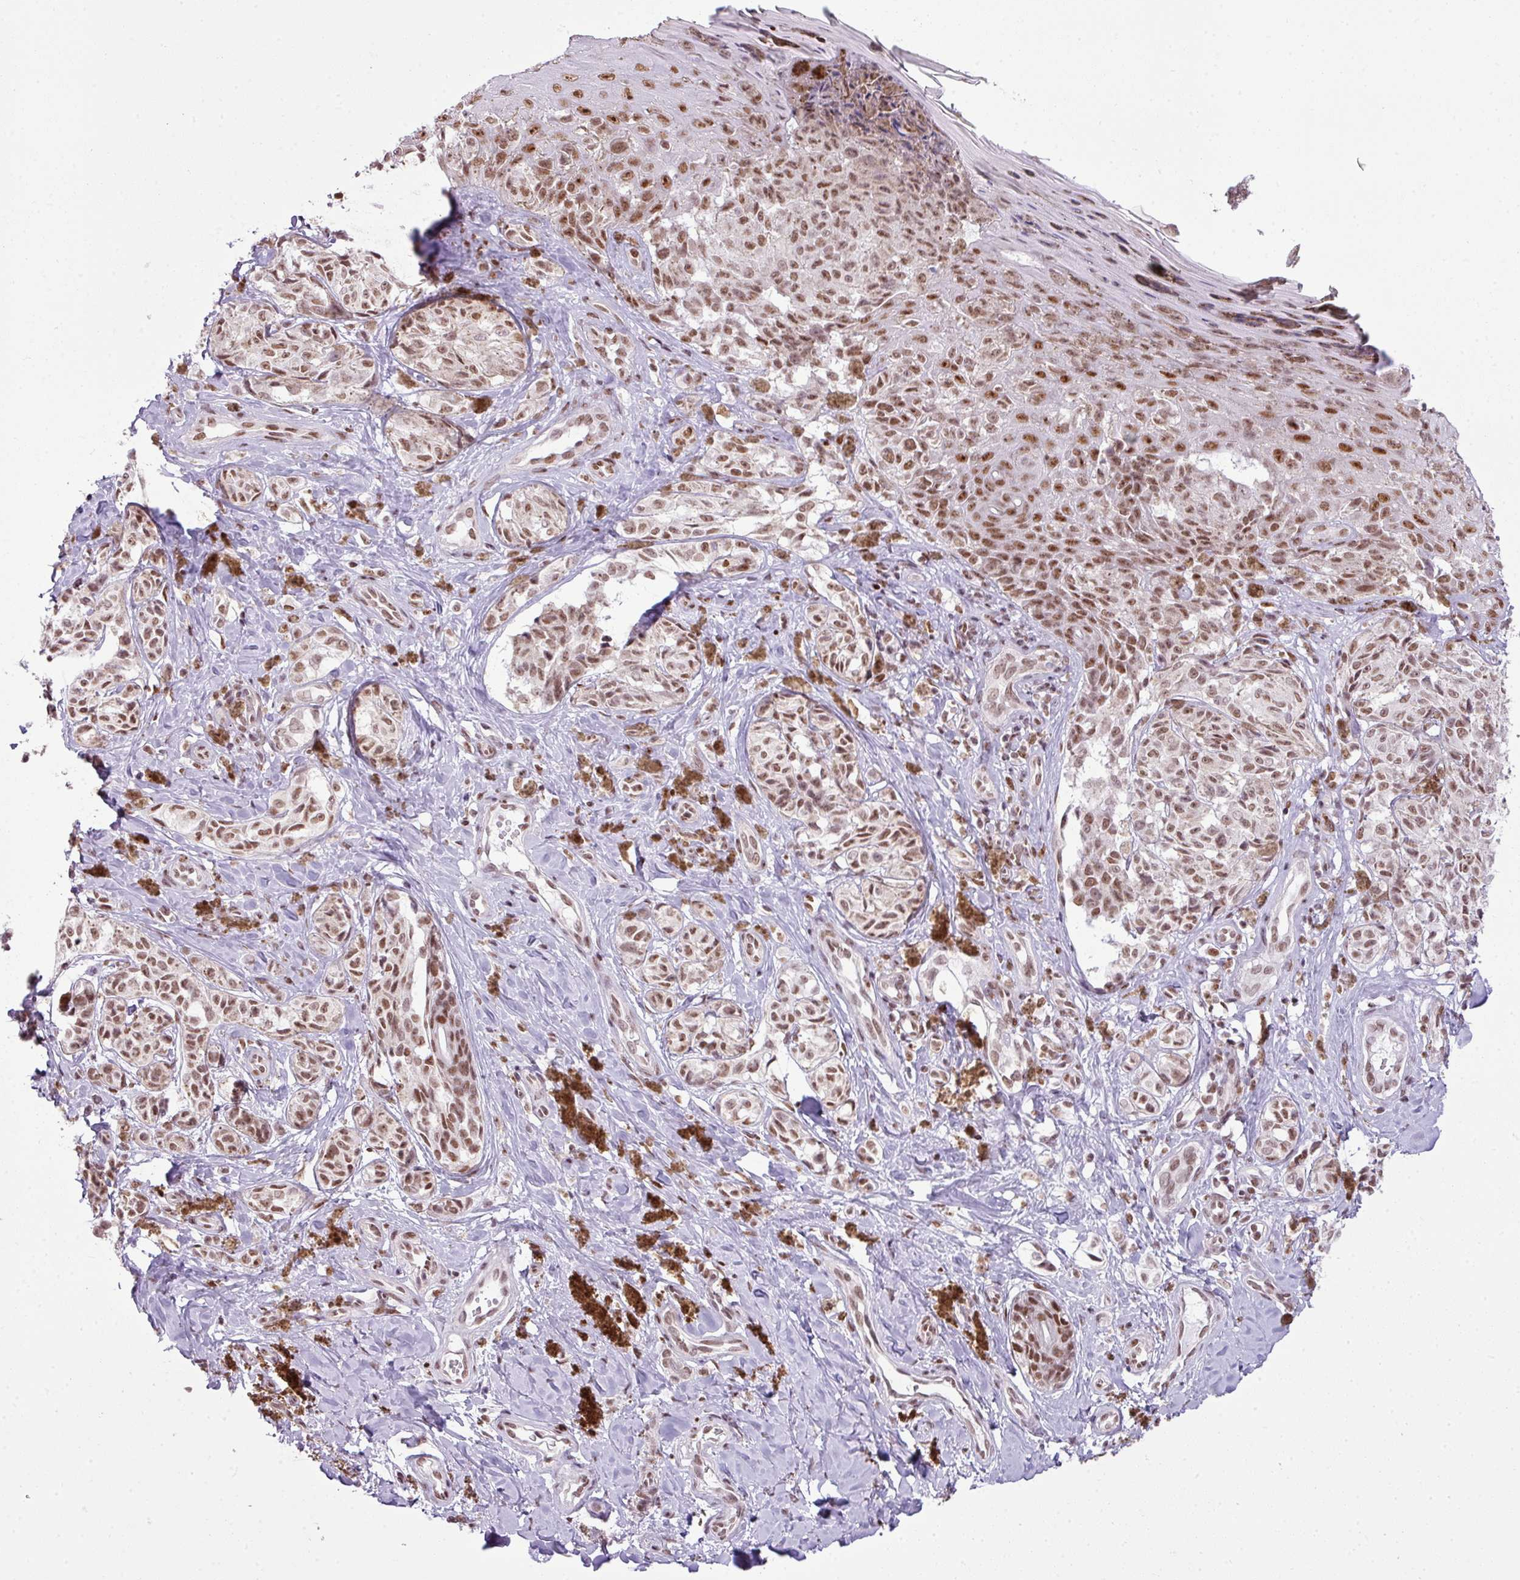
{"staining": {"intensity": "moderate", "quantity": ">75%", "location": "nuclear"}, "tissue": "melanoma", "cell_type": "Tumor cells", "image_type": "cancer", "snomed": [{"axis": "morphology", "description": "Malignant melanoma, NOS"}, {"axis": "topography", "description": "Skin"}], "caption": "High-power microscopy captured an immunohistochemistry (IHC) histopathology image of melanoma, revealing moderate nuclear positivity in about >75% of tumor cells.", "gene": "ARL6IP4", "patient": {"sex": "female", "age": 65}}